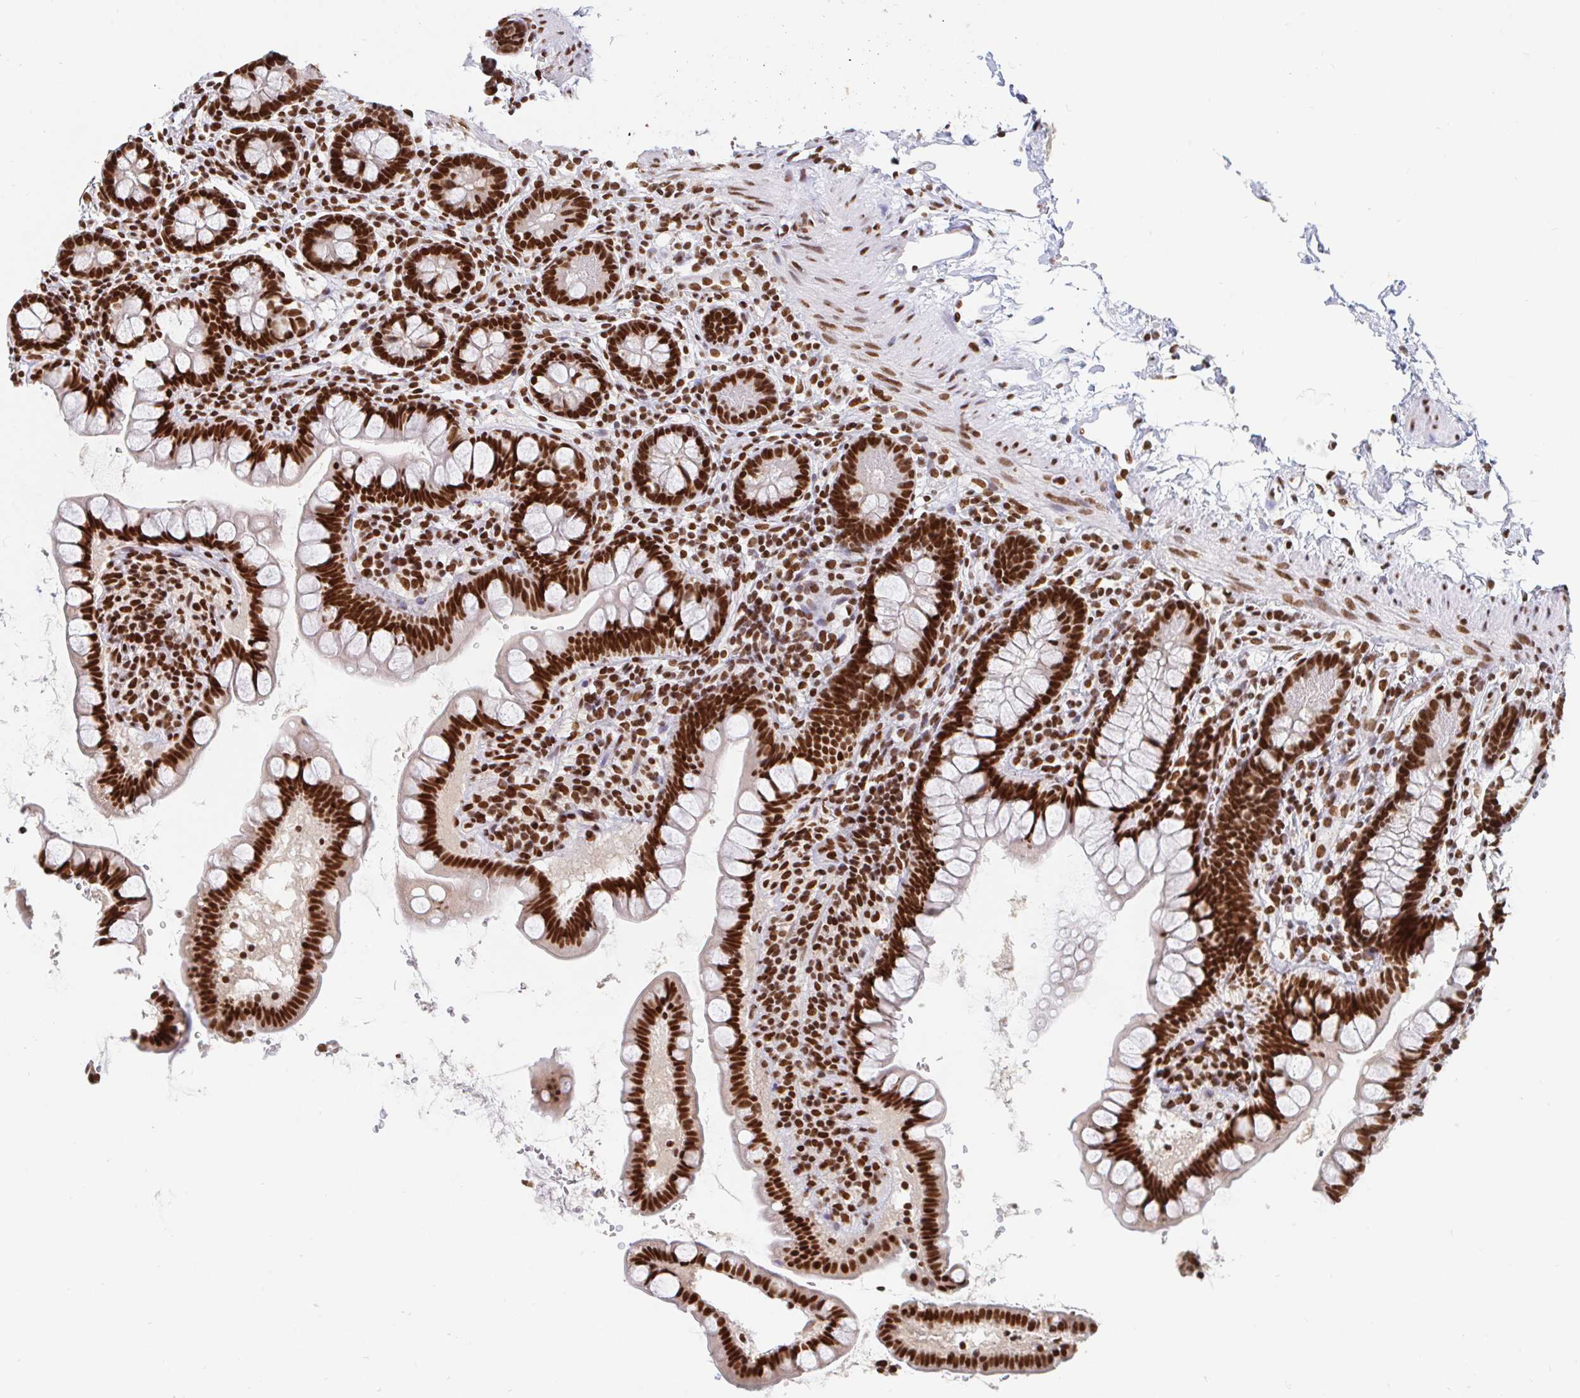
{"staining": {"intensity": "strong", "quantity": ">75%", "location": "nuclear"}, "tissue": "small intestine", "cell_type": "Glandular cells", "image_type": "normal", "snomed": [{"axis": "morphology", "description": "Normal tissue, NOS"}, {"axis": "topography", "description": "Small intestine"}], "caption": "Glandular cells exhibit high levels of strong nuclear positivity in approximately >75% of cells in unremarkable small intestine.", "gene": "RBMXL1", "patient": {"sex": "female", "age": 84}}